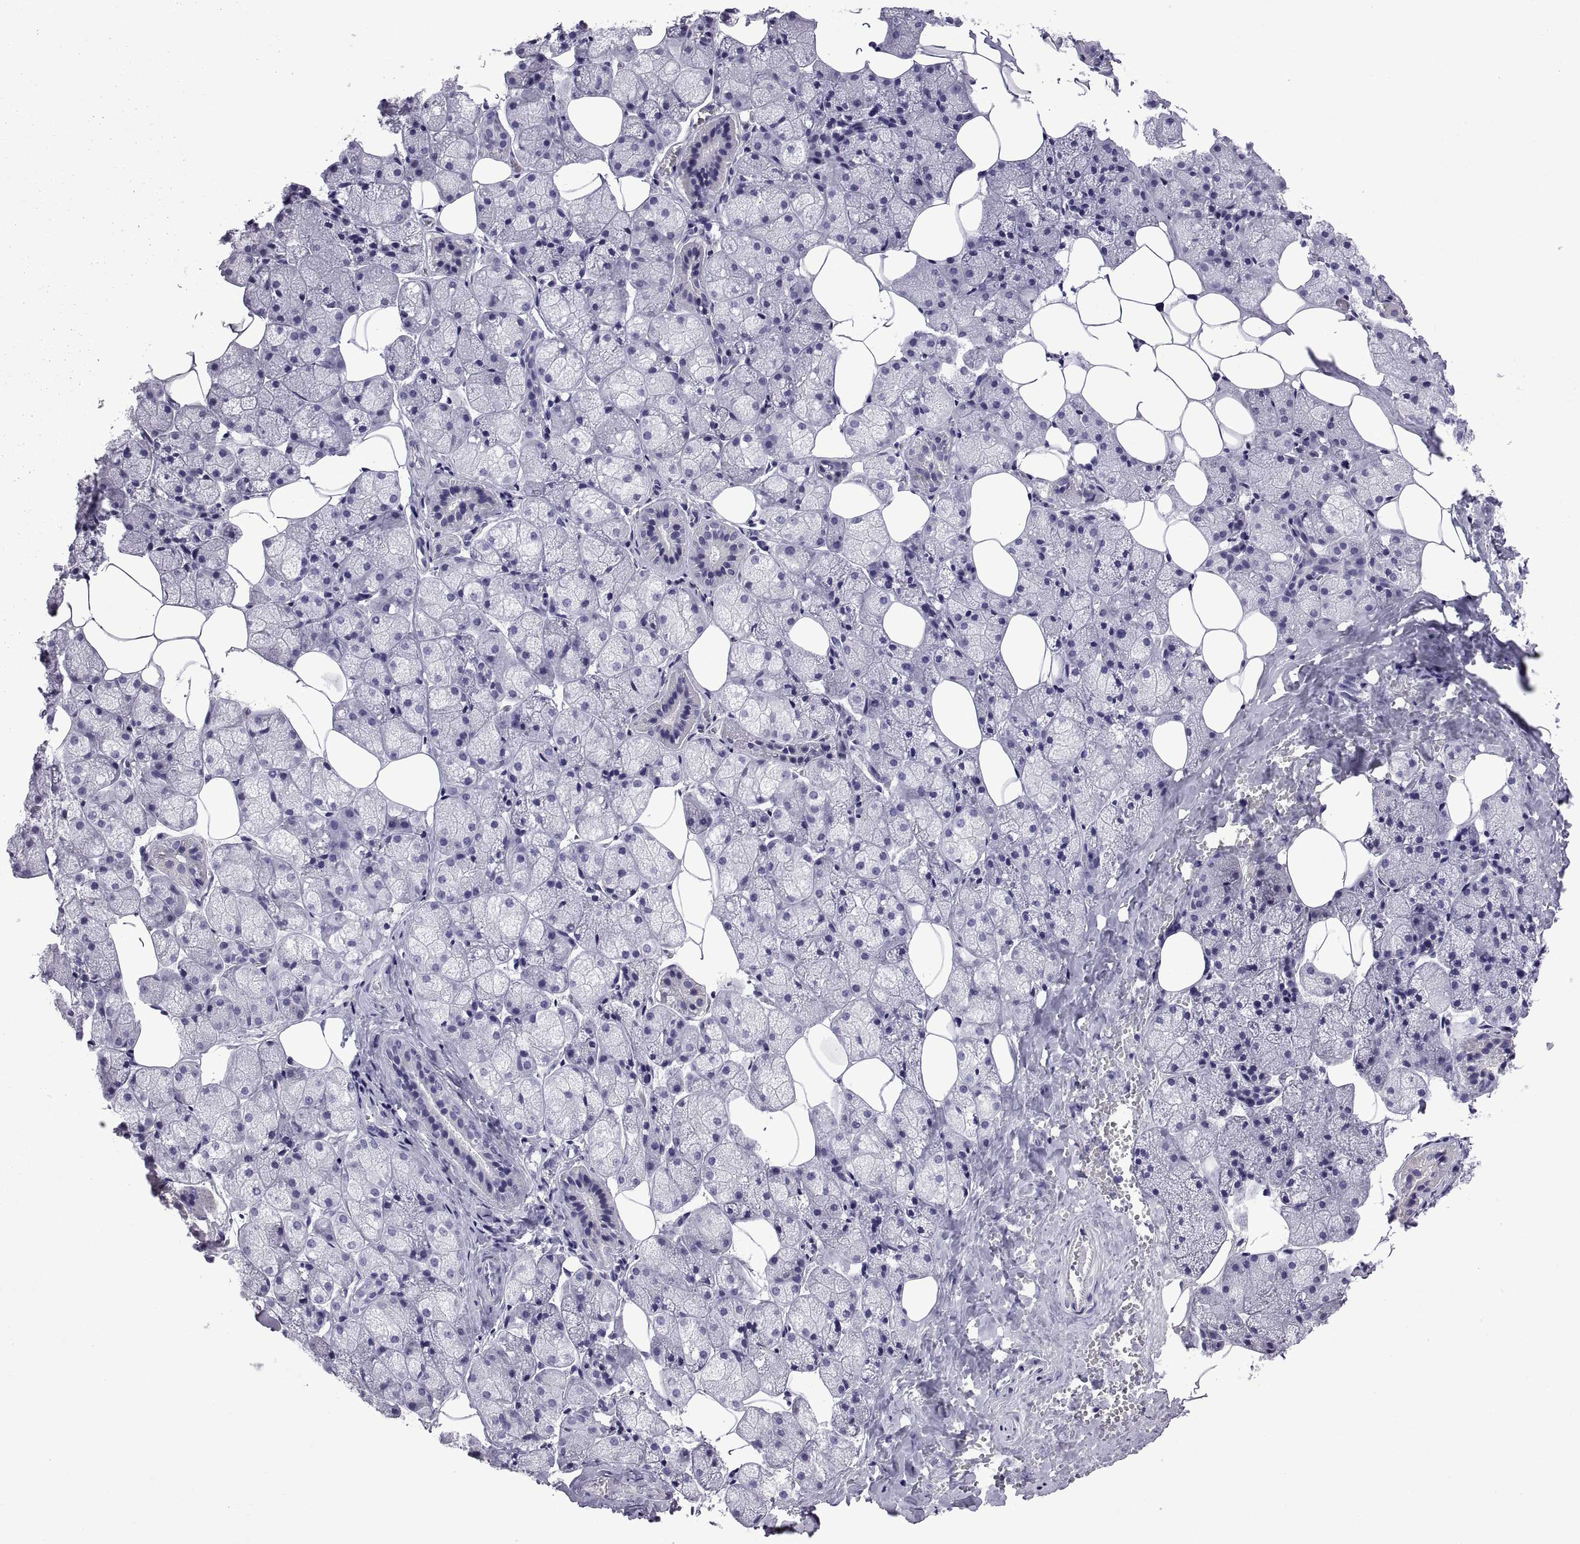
{"staining": {"intensity": "negative", "quantity": "none", "location": "none"}, "tissue": "salivary gland", "cell_type": "Glandular cells", "image_type": "normal", "snomed": [{"axis": "morphology", "description": "Normal tissue, NOS"}, {"axis": "topography", "description": "Salivary gland"}], "caption": "DAB (3,3'-diaminobenzidine) immunohistochemical staining of unremarkable salivary gland reveals no significant staining in glandular cells.", "gene": "SPDYE10", "patient": {"sex": "male", "age": 38}}